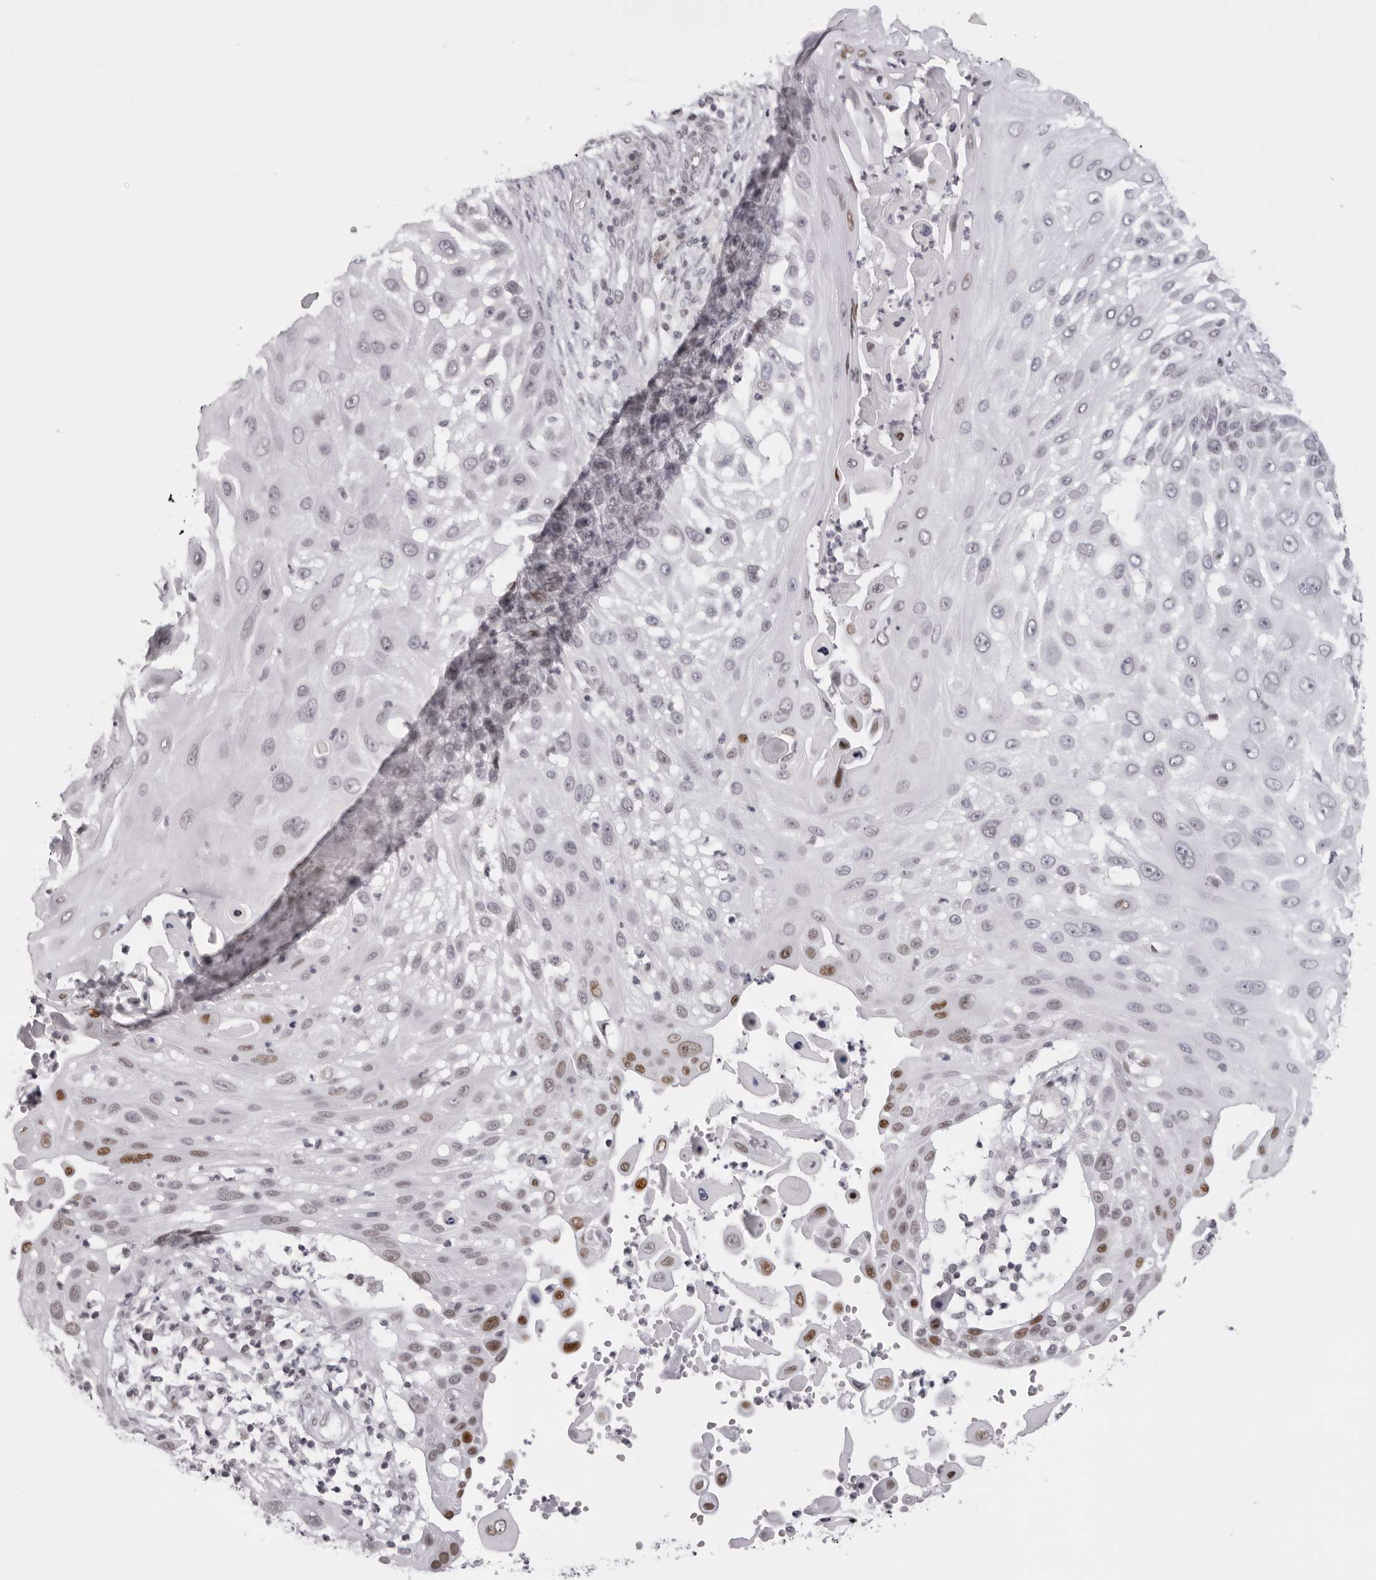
{"staining": {"intensity": "moderate", "quantity": "<25%", "location": "nuclear"}, "tissue": "skin cancer", "cell_type": "Tumor cells", "image_type": "cancer", "snomed": [{"axis": "morphology", "description": "Squamous cell carcinoma, NOS"}, {"axis": "topography", "description": "Skin"}], "caption": "Immunohistochemistry of human skin squamous cell carcinoma shows low levels of moderate nuclear expression in approximately <25% of tumor cells. Nuclei are stained in blue.", "gene": "MAFK", "patient": {"sex": "female", "age": 44}}